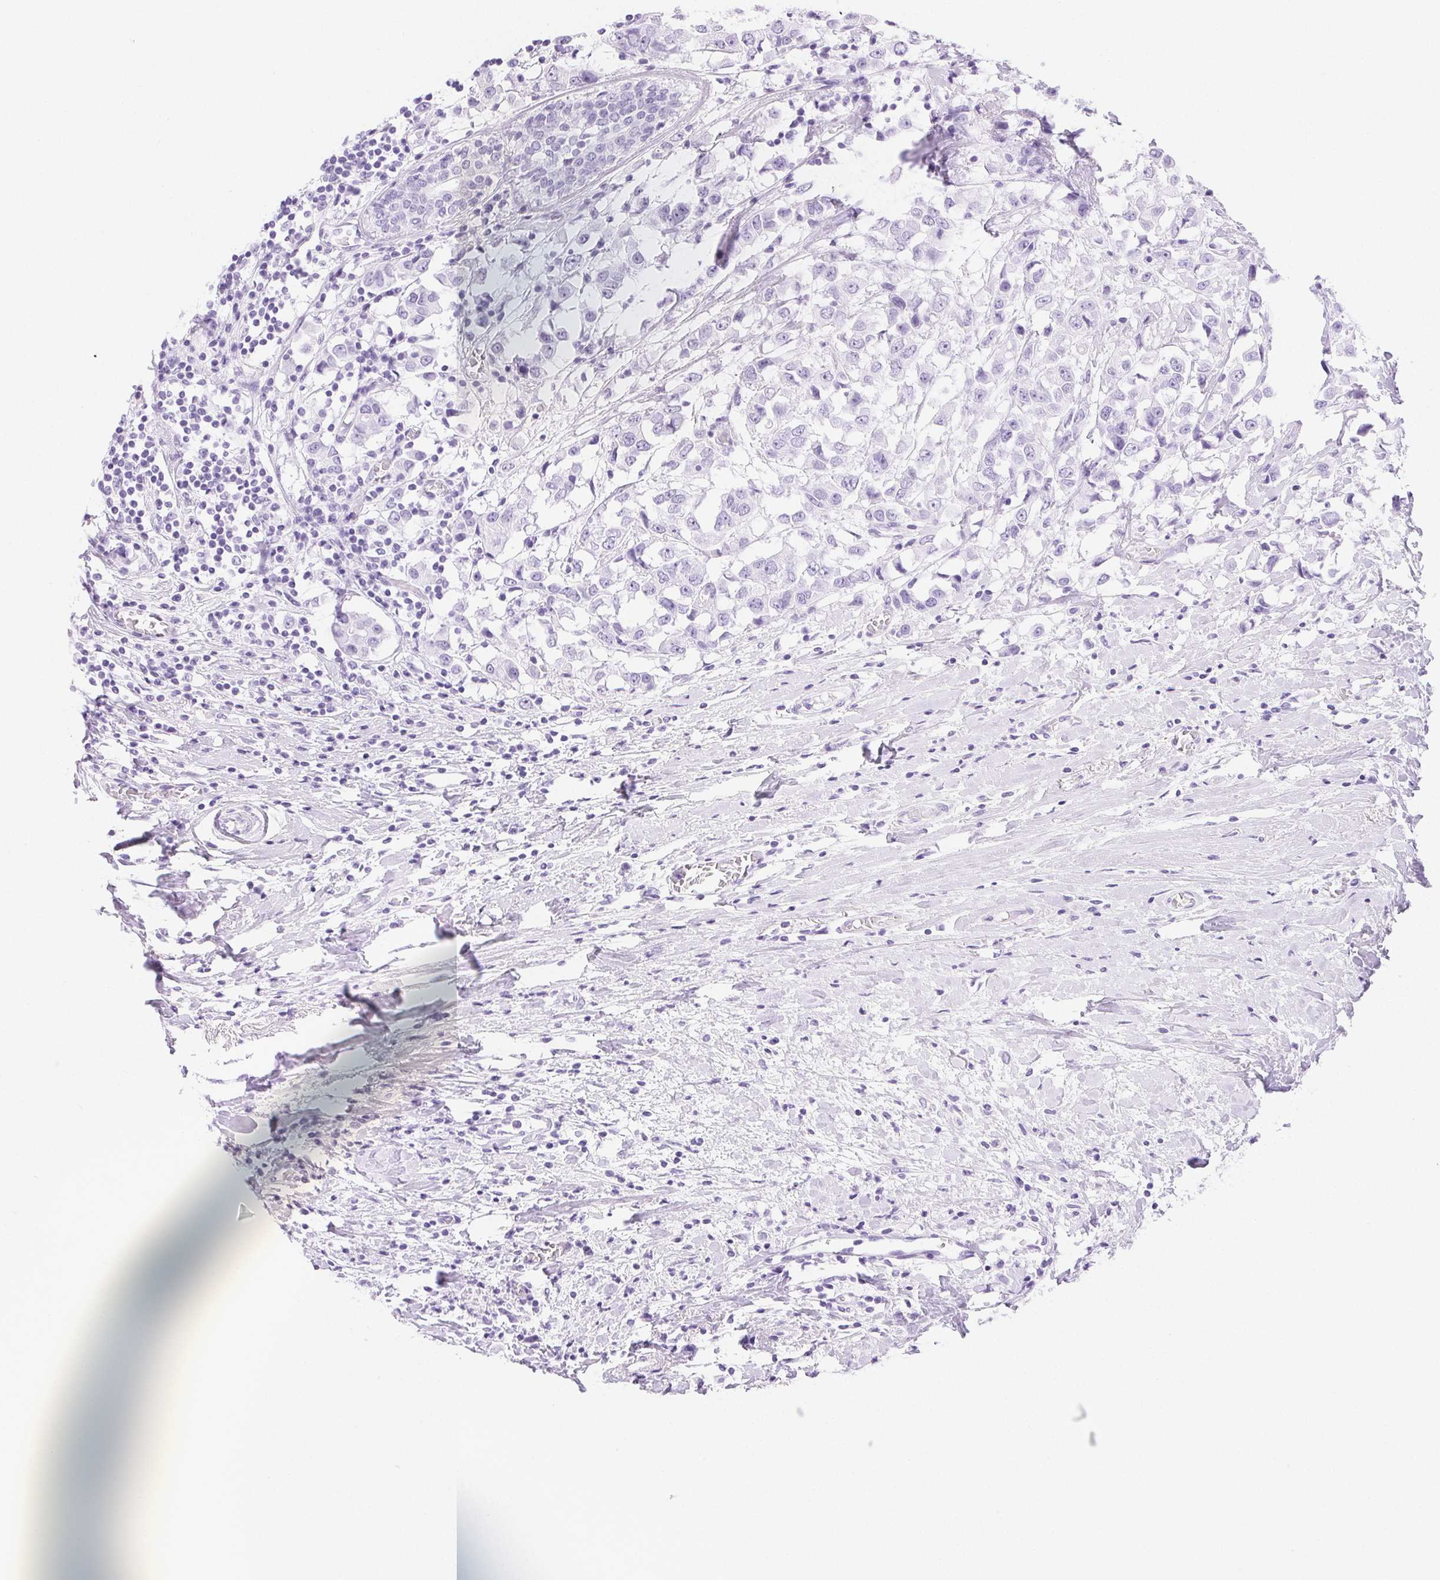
{"staining": {"intensity": "negative", "quantity": "none", "location": "none"}, "tissue": "breast cancer", "cell_type": "Tumor cells", "image_type": "cancer", "snomed": [{"axis": "morphology", "description": "Duct carcinoma"}, {"axis": "topography", "description": "Breast"}], "caption": "DAB (3,3'-diaminobenzidine) immunohistochemical staining of human breast invasive ductal carcinoma reveals no significant positivity in tumor cells. (DAB immunohistochemistry (IHC) with hematoxylin counter stain).", "gene": "CLDN16", "patient": {"sex": "female", "age": 61}}